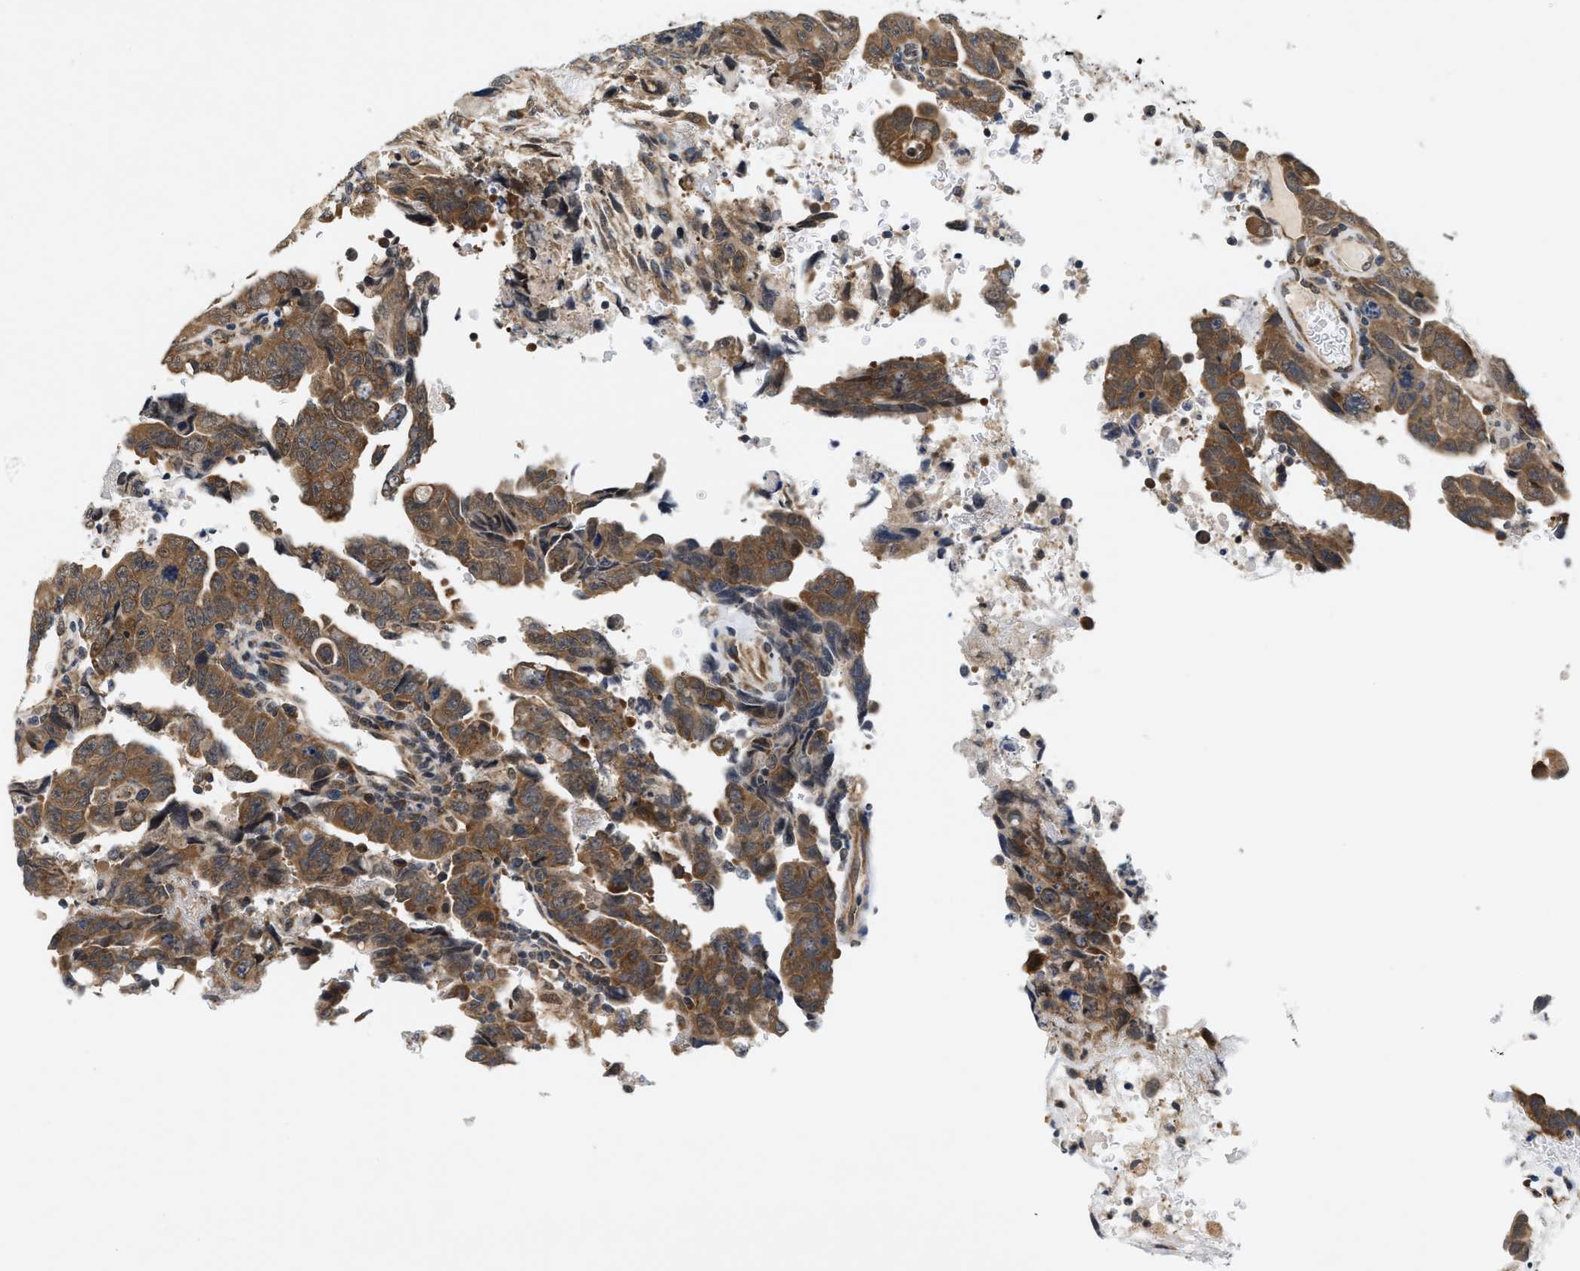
{"staining": {"intensity": "moderate", "quantity": ">75%", "location": "cytoplasmic/membranous"}, "tissue": "testis cancer", "cell_type": "Tumor cells", "image_type": "cancer", "snomed": [{"axis": "morphology", "description": "Carcinoma, Embryonal, NOS"}, {"axis": "topography", "description": "Testis"}], "caption": "About >75% of tumor cells in human testis cancer (embryonal carcinoma) display moderate cytoplasmic/membranous protein staining as visualized by brown immunohistochemical staining.", "gene": "GIGYF1", "patient": {"sex": "male", "age": 28}}